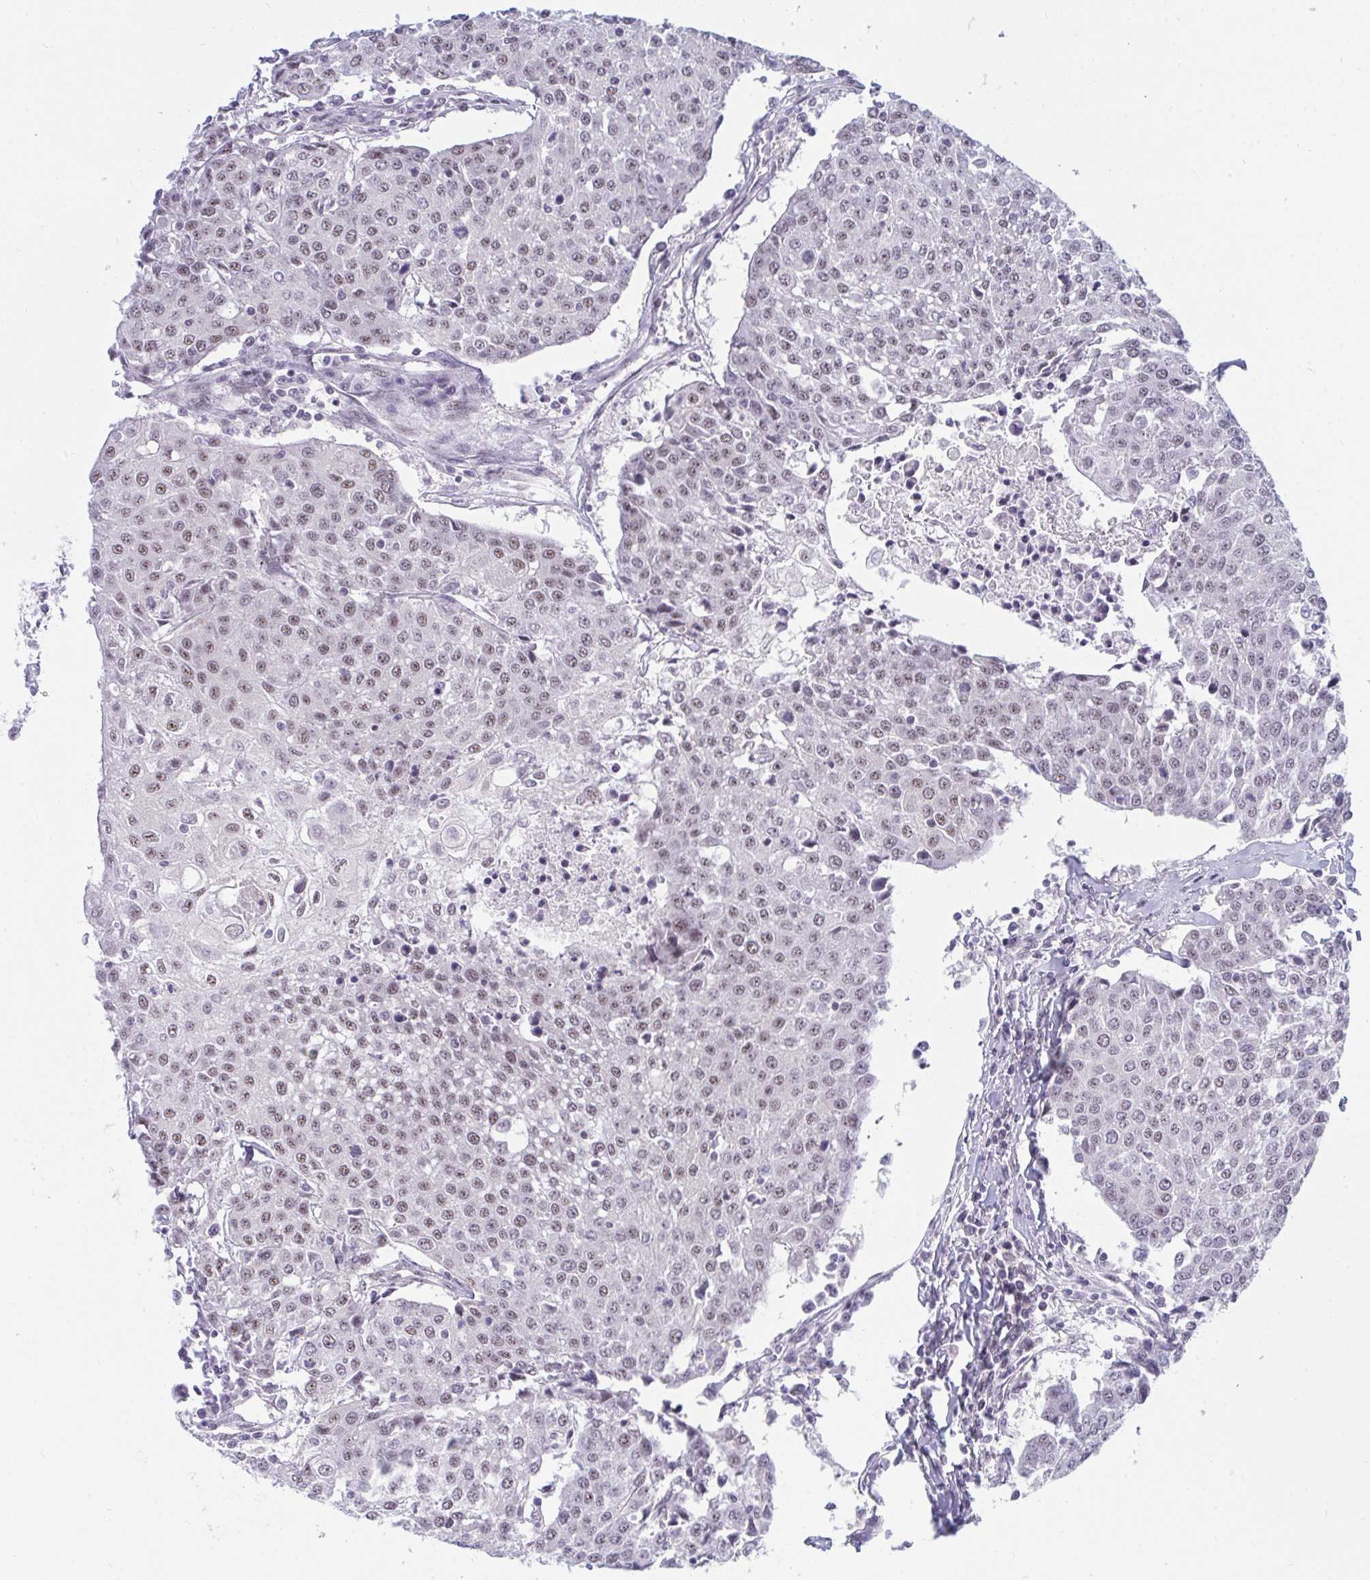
{"staining": {"intensity": "weak", "quantity": "25%-75%", "location": "nuclear"}, "tissue": "urothelial cancer", "cell_type": "Tumor cells", "image_type": "cancer", "snomed": [{"axis": "morphology", "description": "Urothelial carcinoma, High grade"}, {"axis": "topography", "description": "Urinary bladder"}], "caption": "This histopathology image displays immunohistochemistry staining of urothelial cancer, with low weak nuclear staining in about 25%-75% of tumor cells.", "gene": "PRR14", "patient": {"sex": "female", "age": 85}}